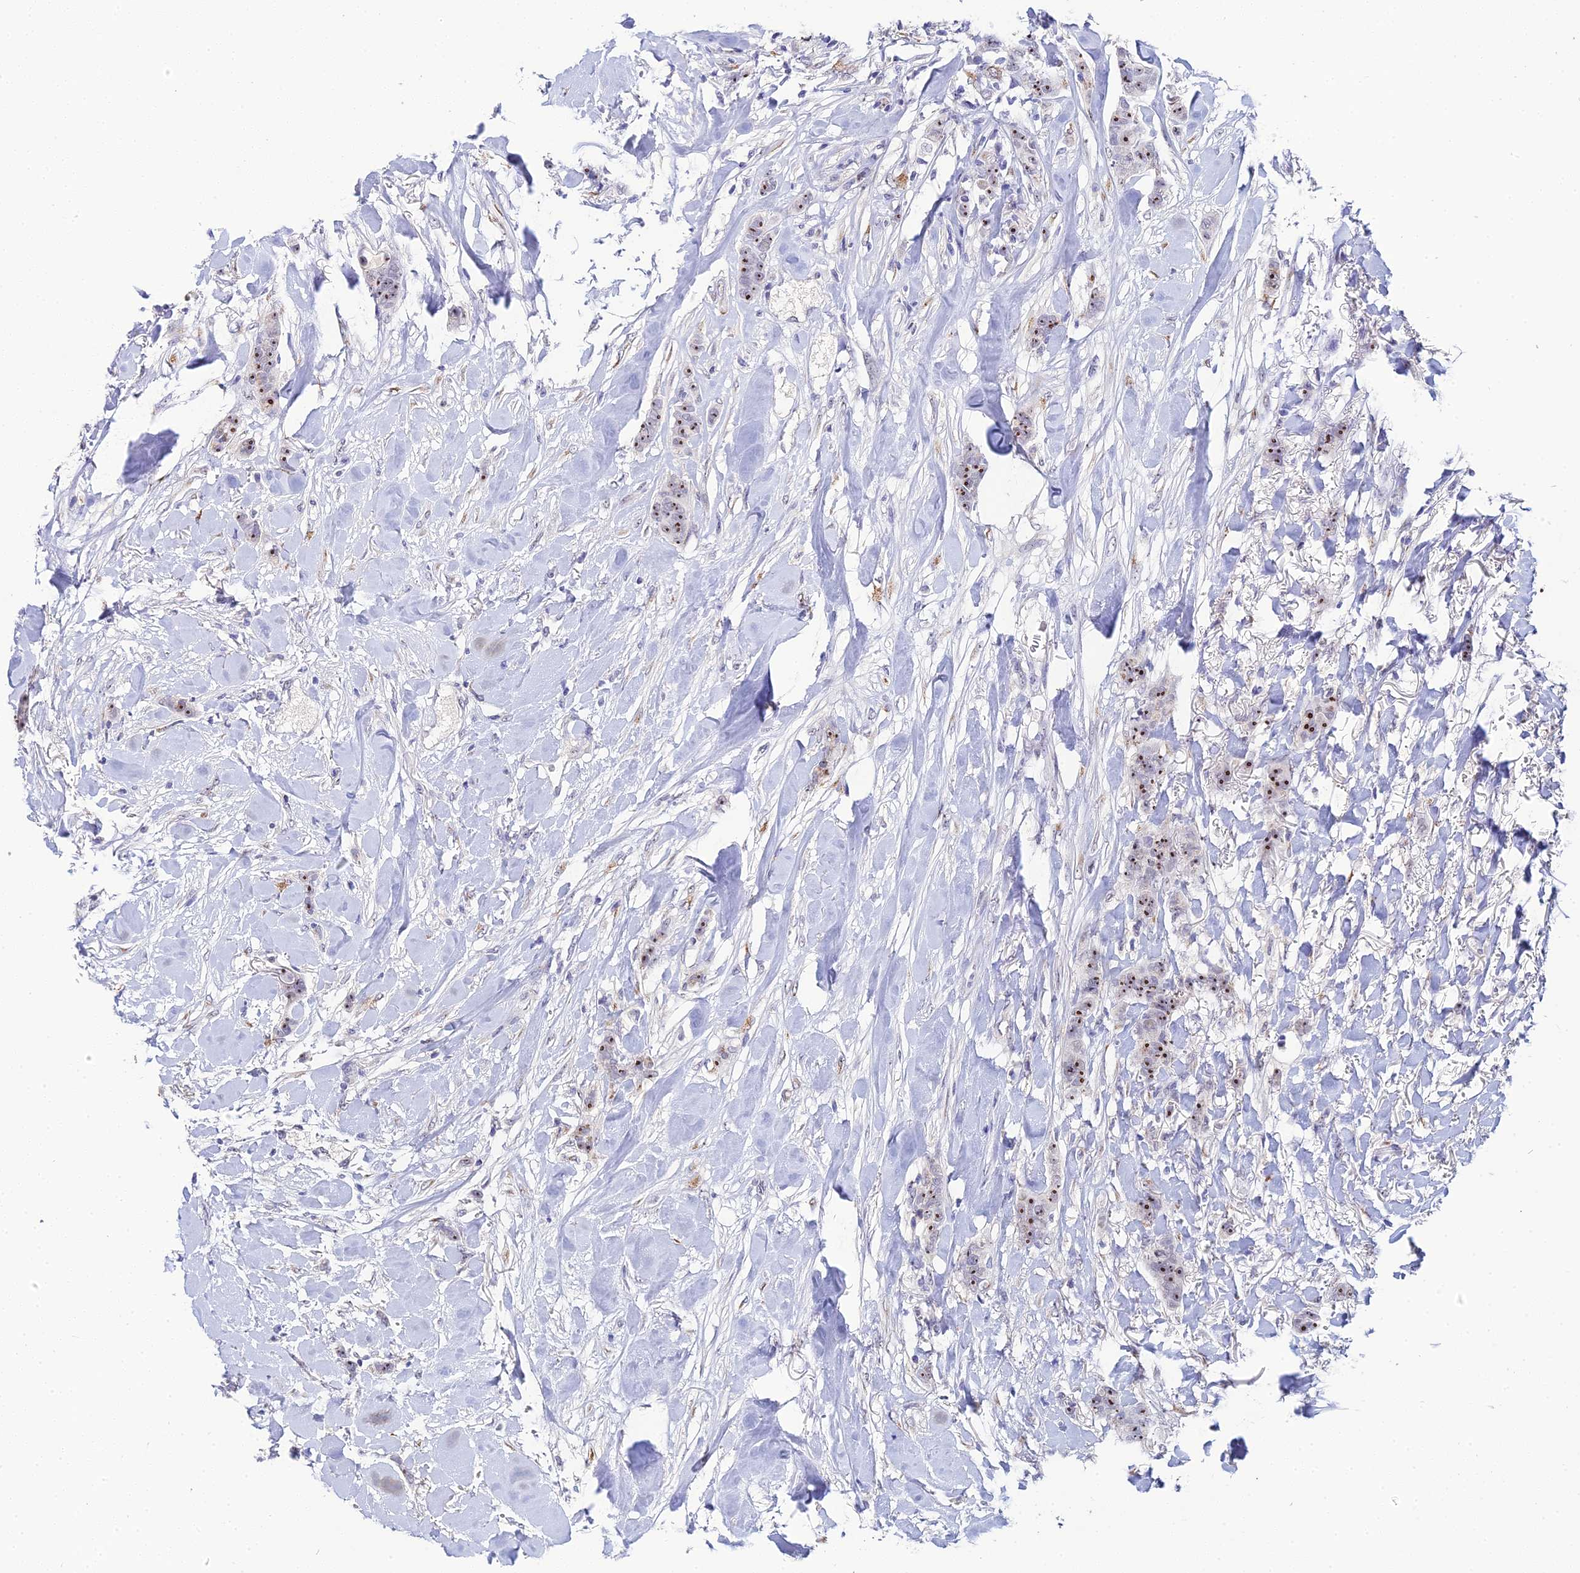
{"staining": {"intensity": "strong", "quantity": ">75%", "location": "nuclear"}, "tissue": "breast cancer", "cell_type": "Tumor cells", "image_type": "cancer", "snomed": [{"axis": "morphology", "description": "Duct carcinoma"}, {"axis": "topography", "description": "Breast"}], "caption": "Protein staining of intraductal carcinoma (breast) tissue displays strong nuclear staining in about >75% of tumor cells. The staining was performed using DAB to visualize the protein expression in brown, while the nuclei were stained in blue with hematoxylin (Magnification: 20x).", "gene": "PLPP4", "patient": {"sex": "female", "age": 40}}